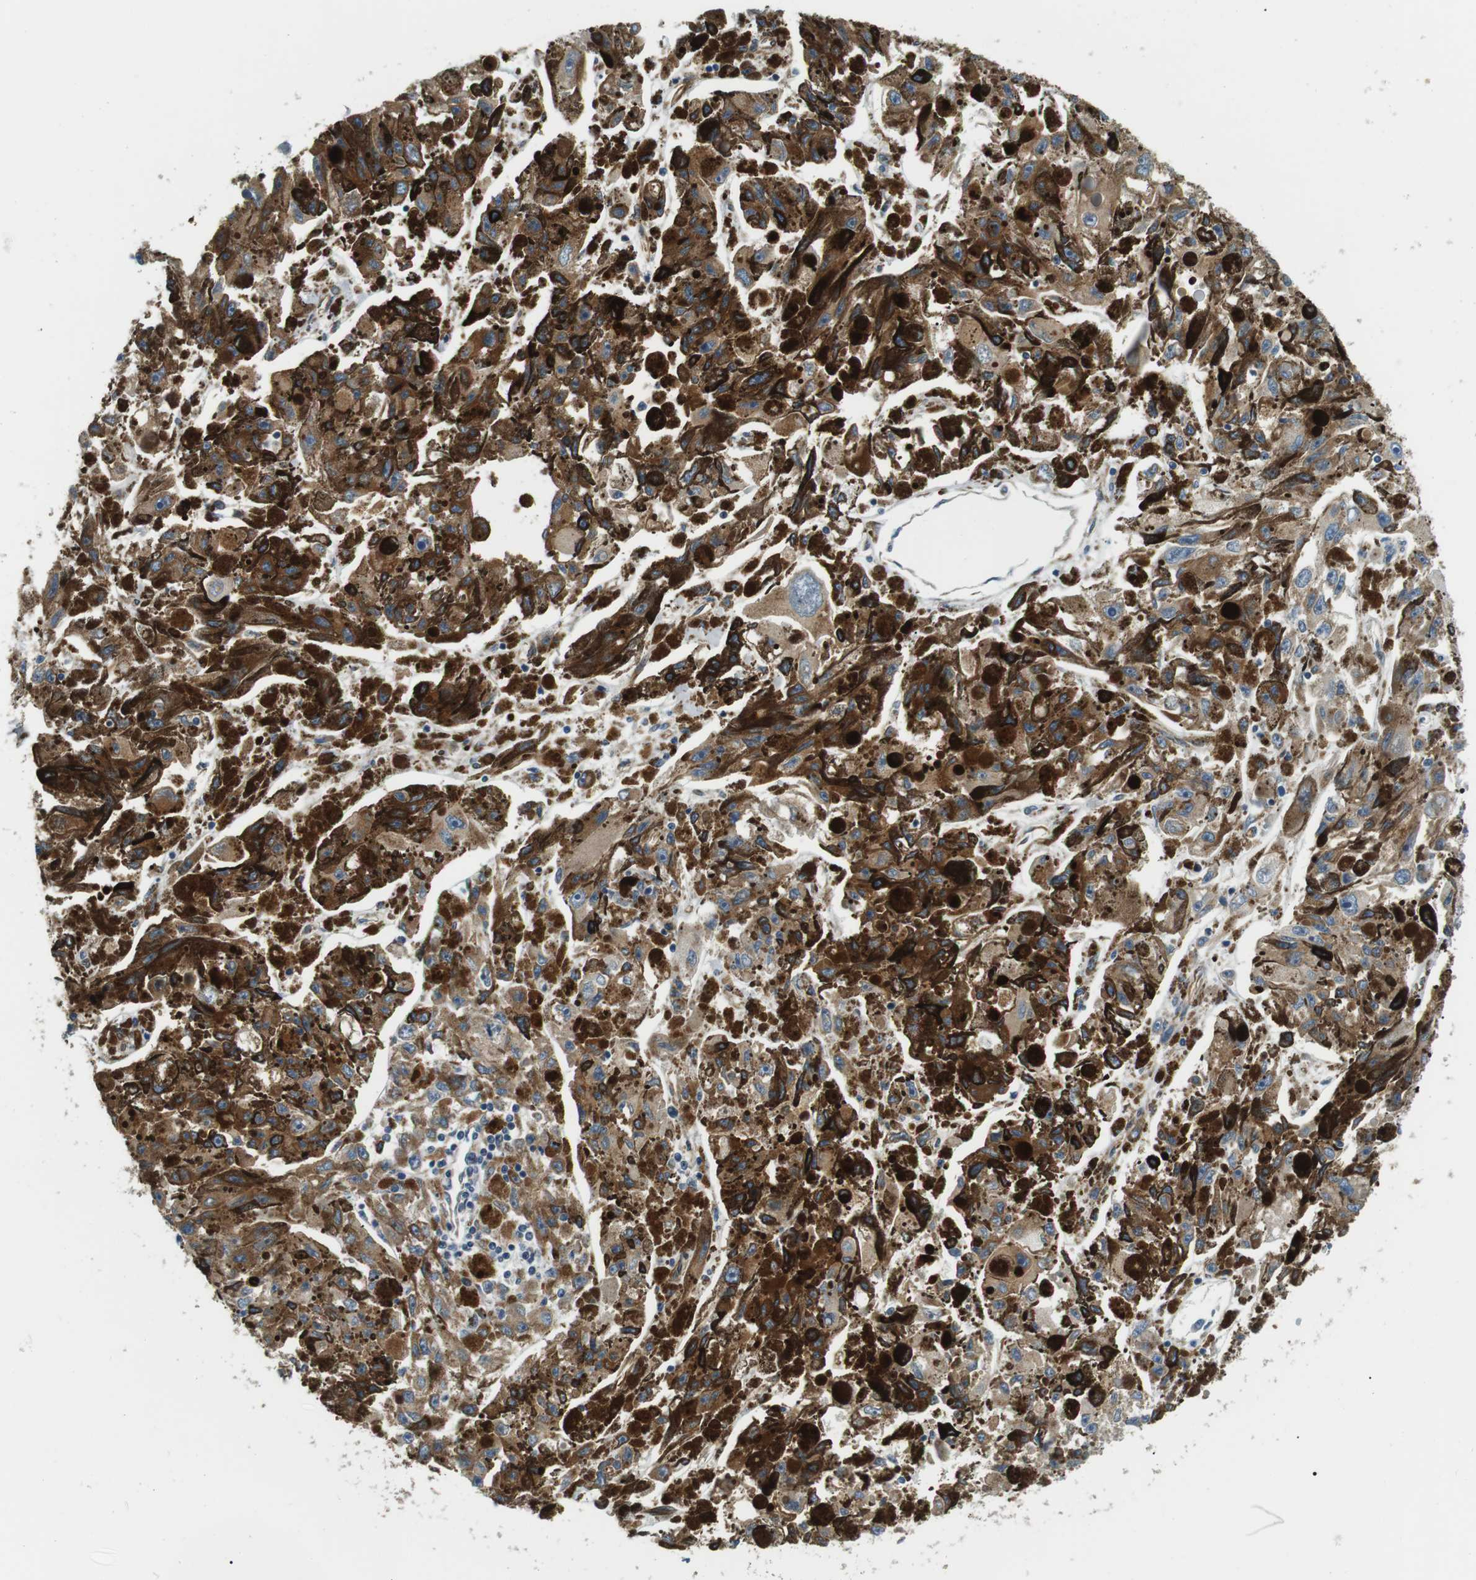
{"staining": {"intensity": "moderate", "quantity": ">75%", "location": "cytoplasmic/membranous"}, "tissue": "melanoma", "cell_type": "Tumor cells", "image_type": "cancer", "snomed": [{"axis": "morphology", "description": "Malignant melanoma, NOS"}, {"axis": "topography", "description": "Skin"}], "caption": "A brown stain labels moderate cytoplasmic/membranous staining of a protein in human melanoma tumor cells. The staining was performed using DAB to visualize the protein expression in brown, while the nuclei were stained in blue with hematoxylin (Magnification: 20x).", "gene": "ODR4", "patient": {"sex": "female", "age": 104}}